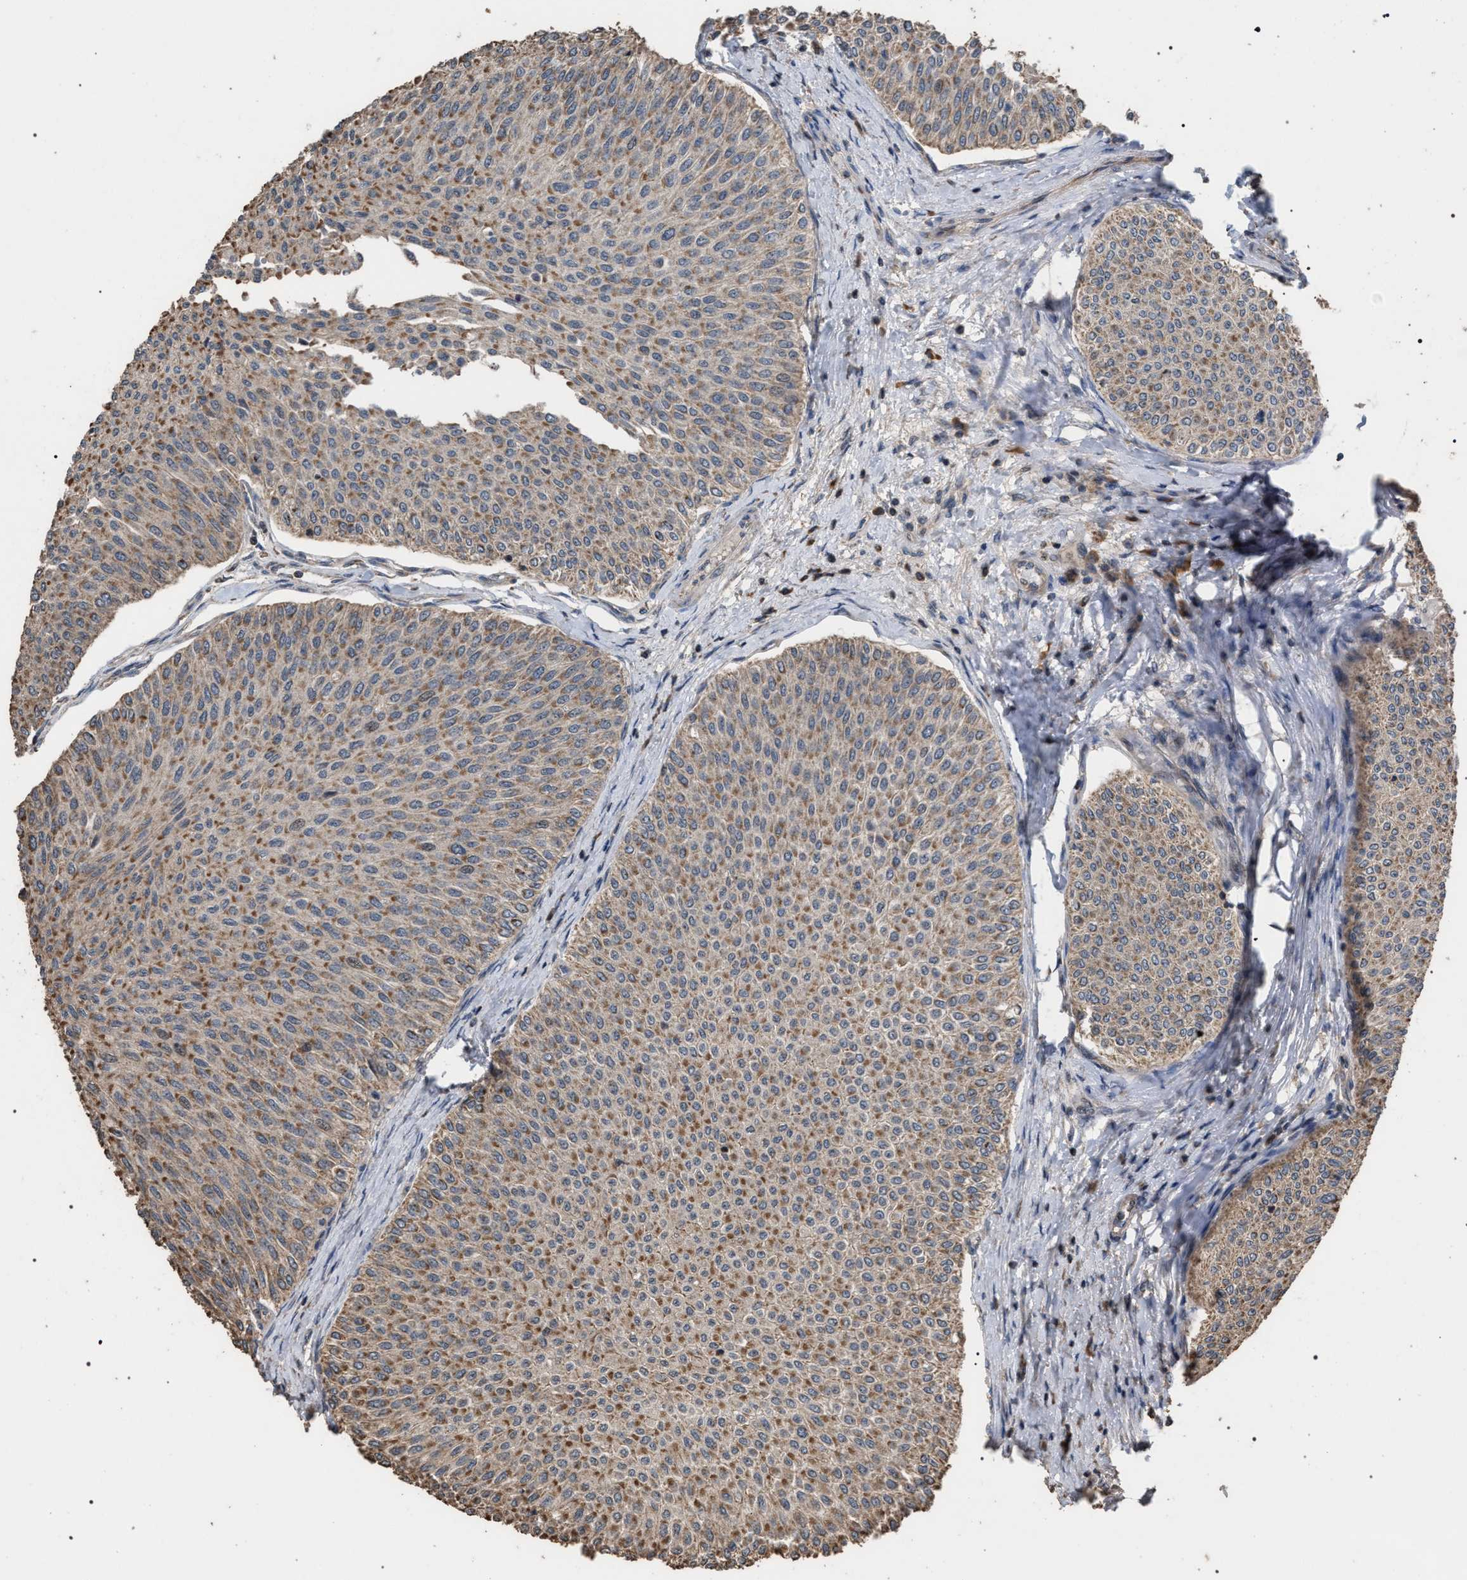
{"staining": {"intensity": "moderate", "quantity": ">75%", "location": "cytoplasmic/membranous"}, "tissue": "urothelial cancer", "cell_type": "Tumor cells", "image_type": "cancer", "snomed": [{"axis": "morphology", "description": "Urothelial carcinoma, Low grade"}, {"axis": "topography", "description": "Urinary bladder"}], "caption": "Human urothelial cancer stained for a protein (brown) shows moderate cytoplasmic/membranous positive positivity in approximately >75% of tumor cells.", "gene": "NAA35", "patient": {"sex": "male", "age": 78}}